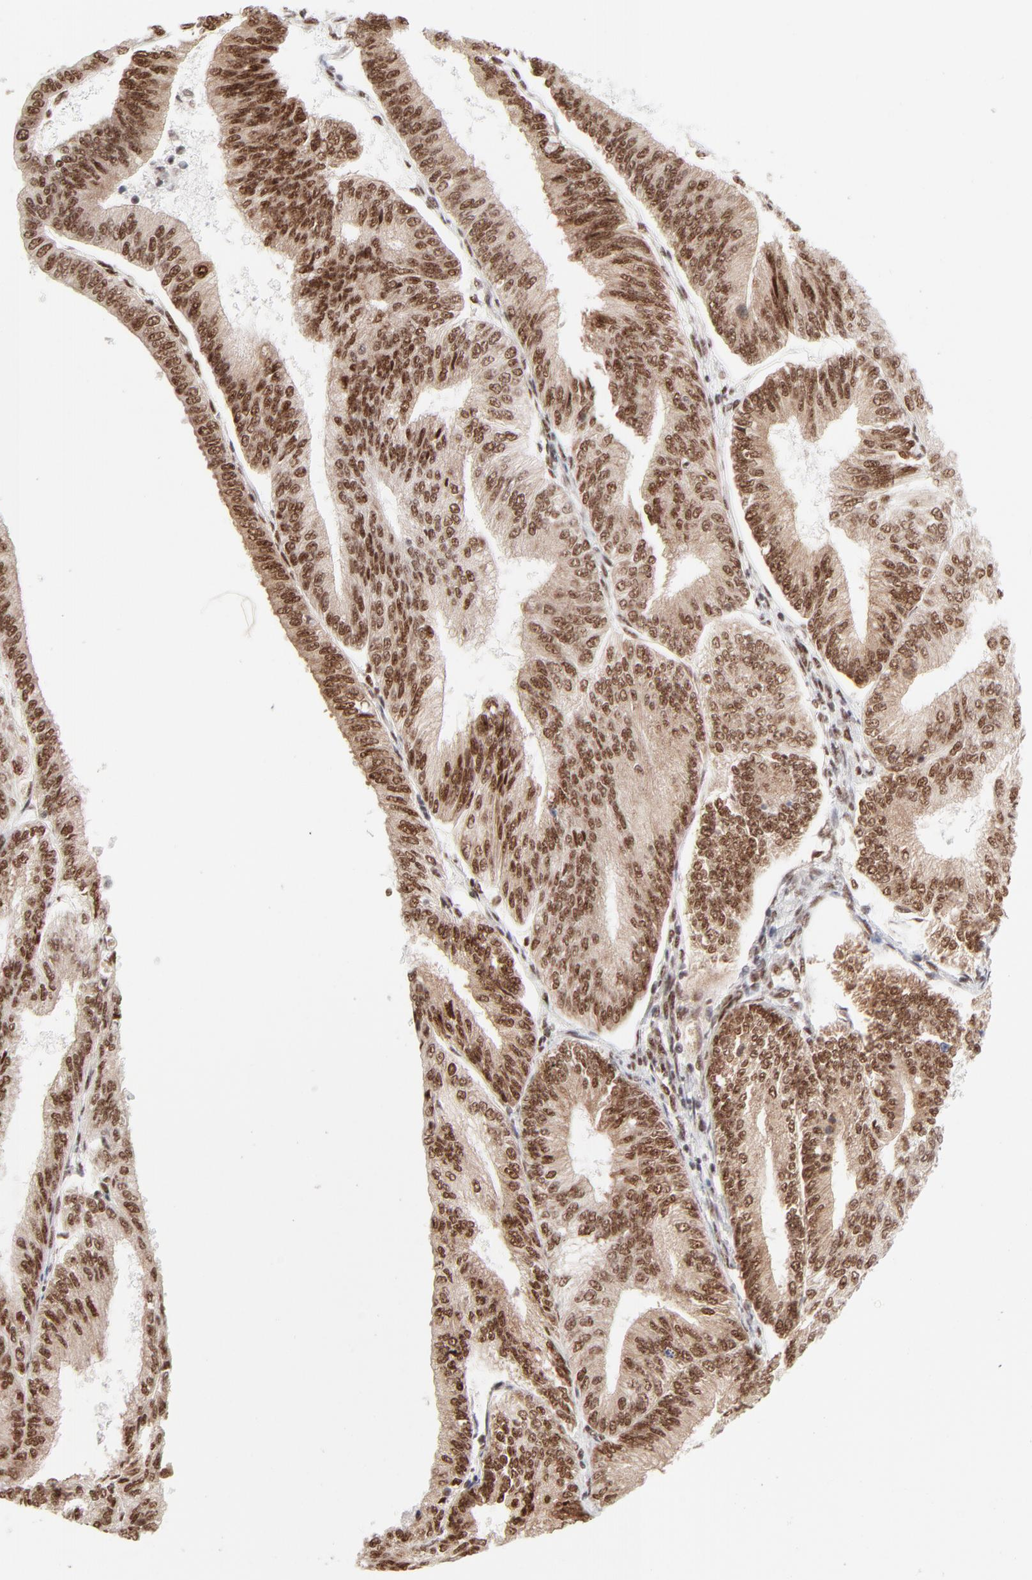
{"staining": {"intensity": "moderate", "quantity": ">75%", "location": "nuclear"}, "tissue": "endometrial cancer", "cell_type": "Tumor cells", "image_type": "cancer", "snomed": [{"axis": "morphology", "description": "Adenocarcinoma, NOS"}, {"axis": "topography", "description": "Endometrium"}], "caption": "Endometrial cancer stained with DAB immunohistochemistry (IHC) demonstrates medium levels of moderate nuclear positivity in about >75% of tumor cells.", "gene": "TARDBP", "patient": {"sex": "female", "age": 55}}